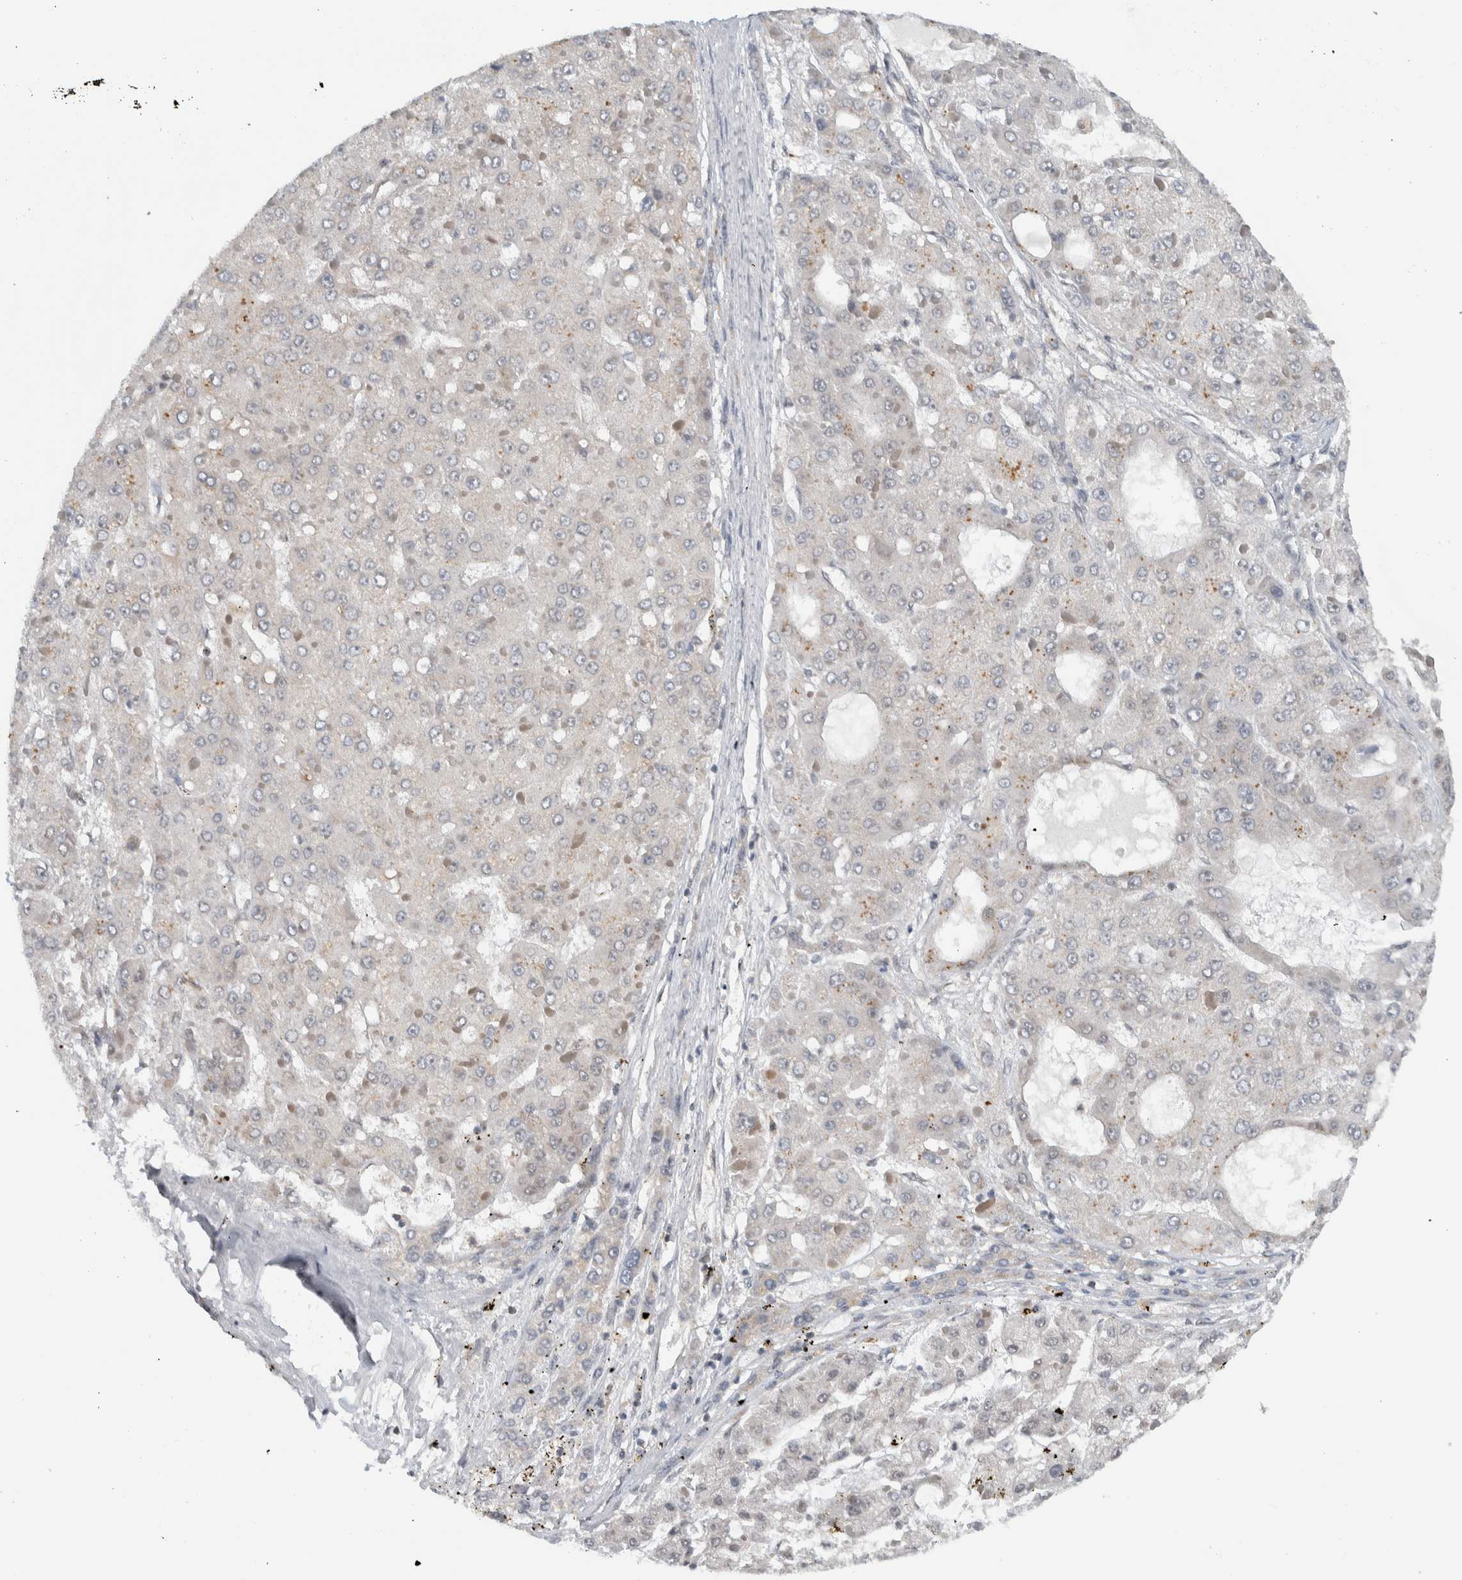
{"staining": {"intensity": "negative", "quantity": "none", "location": "none"}, "tissue": "liver cancer", "cell_type": "Tumor cells", "image_type": "cancer", "snomed": [{"axis": "morphology", "description": "Carcinoma, Hepatocellular, NOS"}, {"axis": "topography", "description": "Liver"}], "caption": "Liver cancer was stained to show a protein in brown. There is no significant staining in tumor cells.", "gene": "CCDC43", "patient": {"sex": "female", "age": 73}}